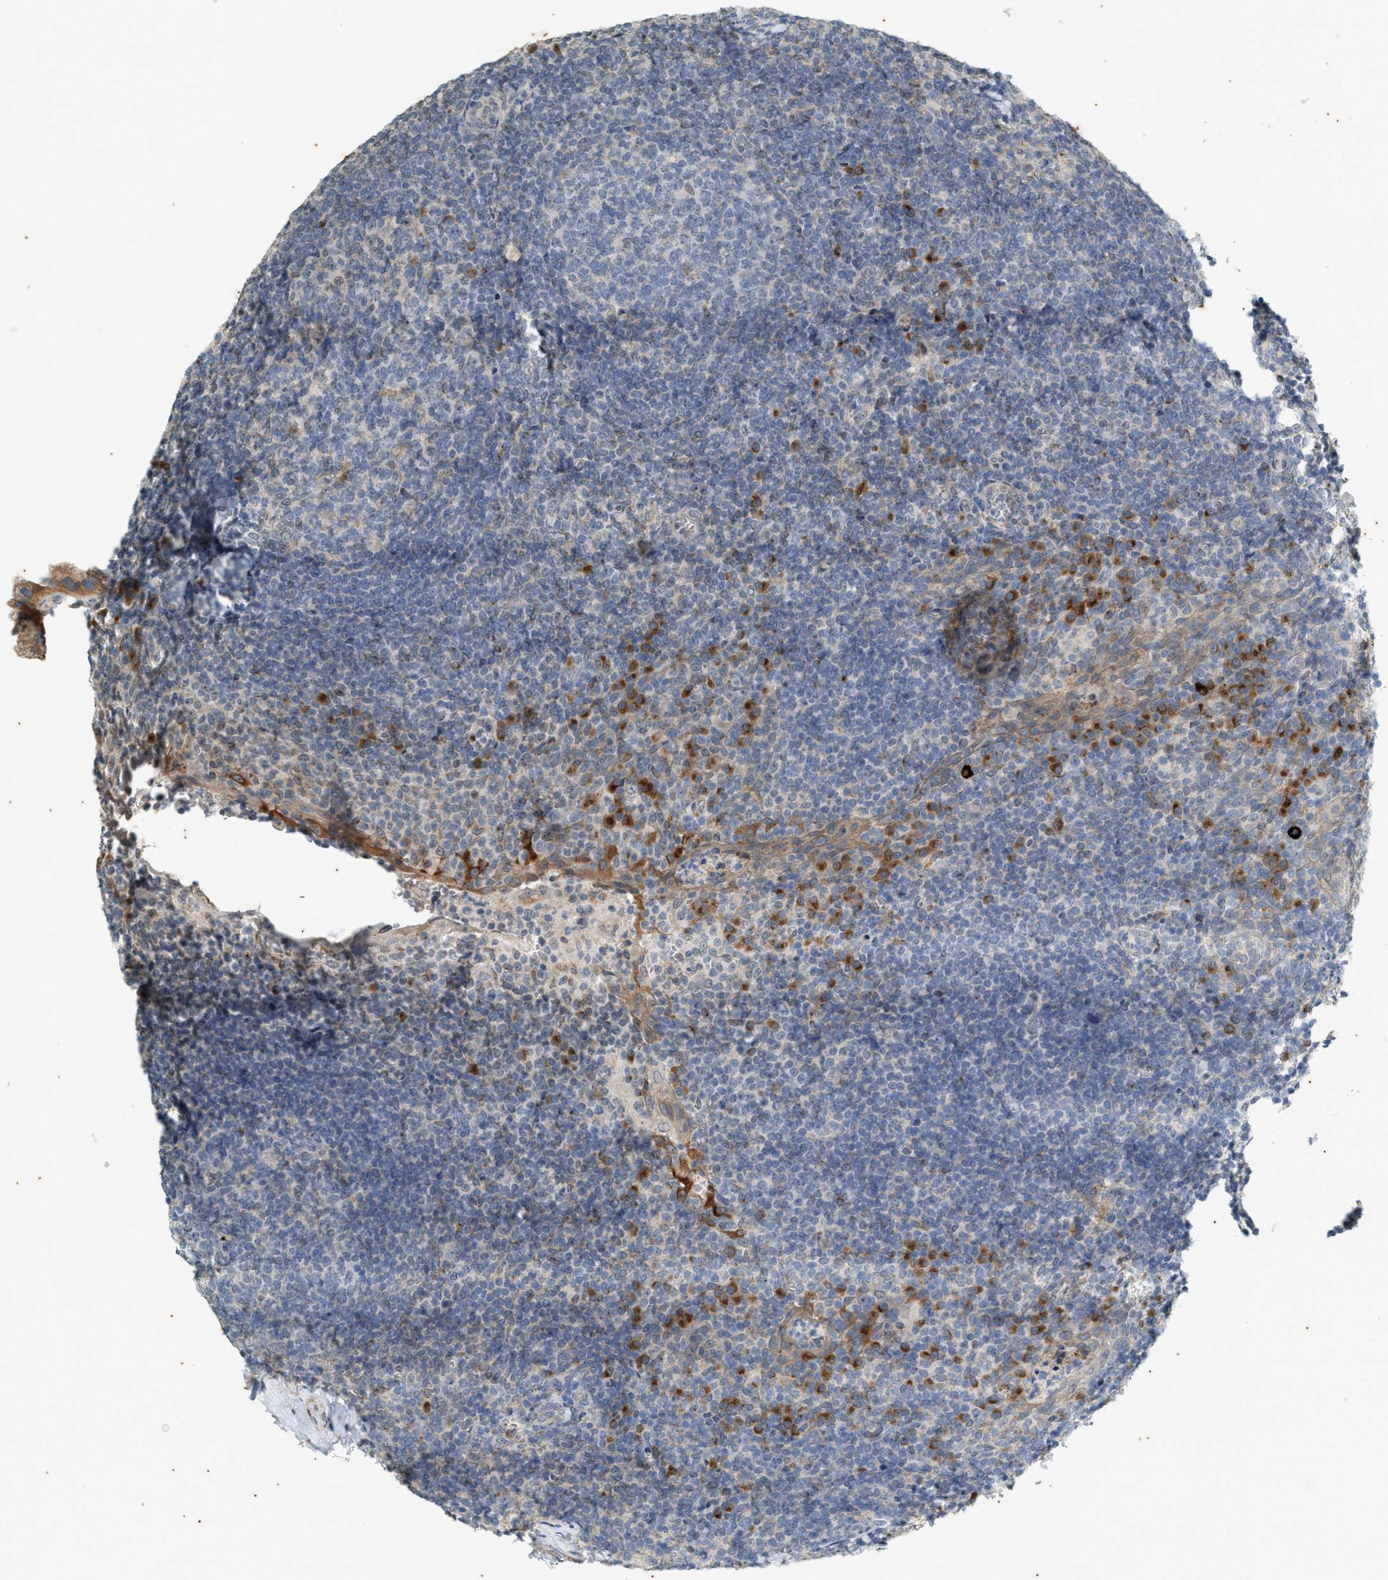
{"staining": {"intensity": "negative", "quantity": "none", "location": "none"}, "tissue": "tonsil", "cell_type": "Germinal center cells", "image_type": "normal", "snomed": [{"axis": "morphology", "description": "Normal tissue, NOS"}, {"axis": "topography", "description": "Tonsil"}], "caption": "This is an immunohistochemistry image of normal human tonsil. There is no expression in germinal center cells.", "gene": "CHPF2", "patient": {"sex": "male", "age": 37}}